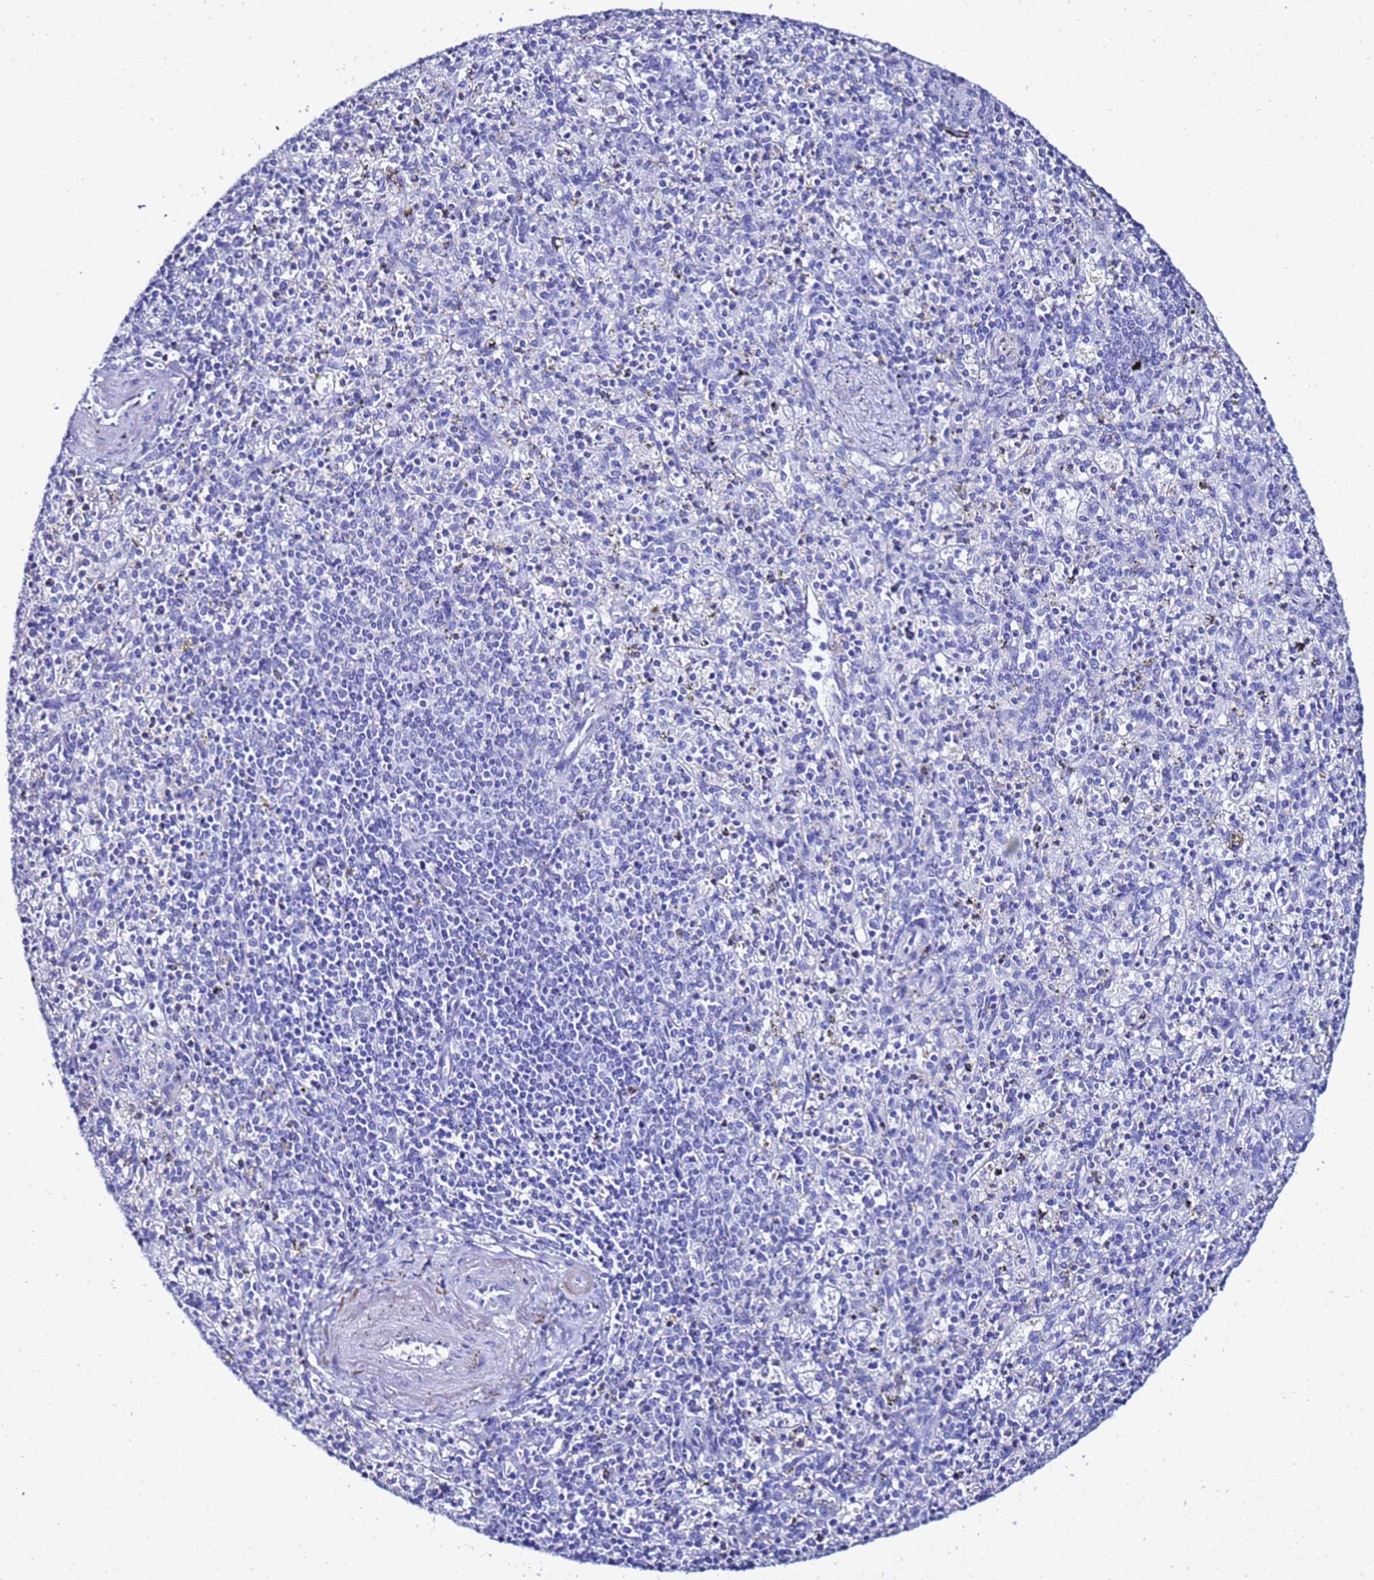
{"staining": {"intensity": "negative", "quantity": "none", "location": "none"}, "tissue": "spleen", "cell_type": "Cells in red pulp", "image_type": "normal", "snomed": [{"axis": "morphology", "description": "Normal tissue, NOS"}, {"axis": "topography", "description": "Spleen"}], "caption": "An immunohistochemistry (IHC) micrograph of normal spleen is shown. There is no staining in cells in red pulp of spleen. The staining is performed using DAB (3,3'-diaminobenzidine) brown chromogen with nuclei counter-stained in using hematoxylin.", "gene": "LIPF", "patient": {"sex": "male", "age": 72}}